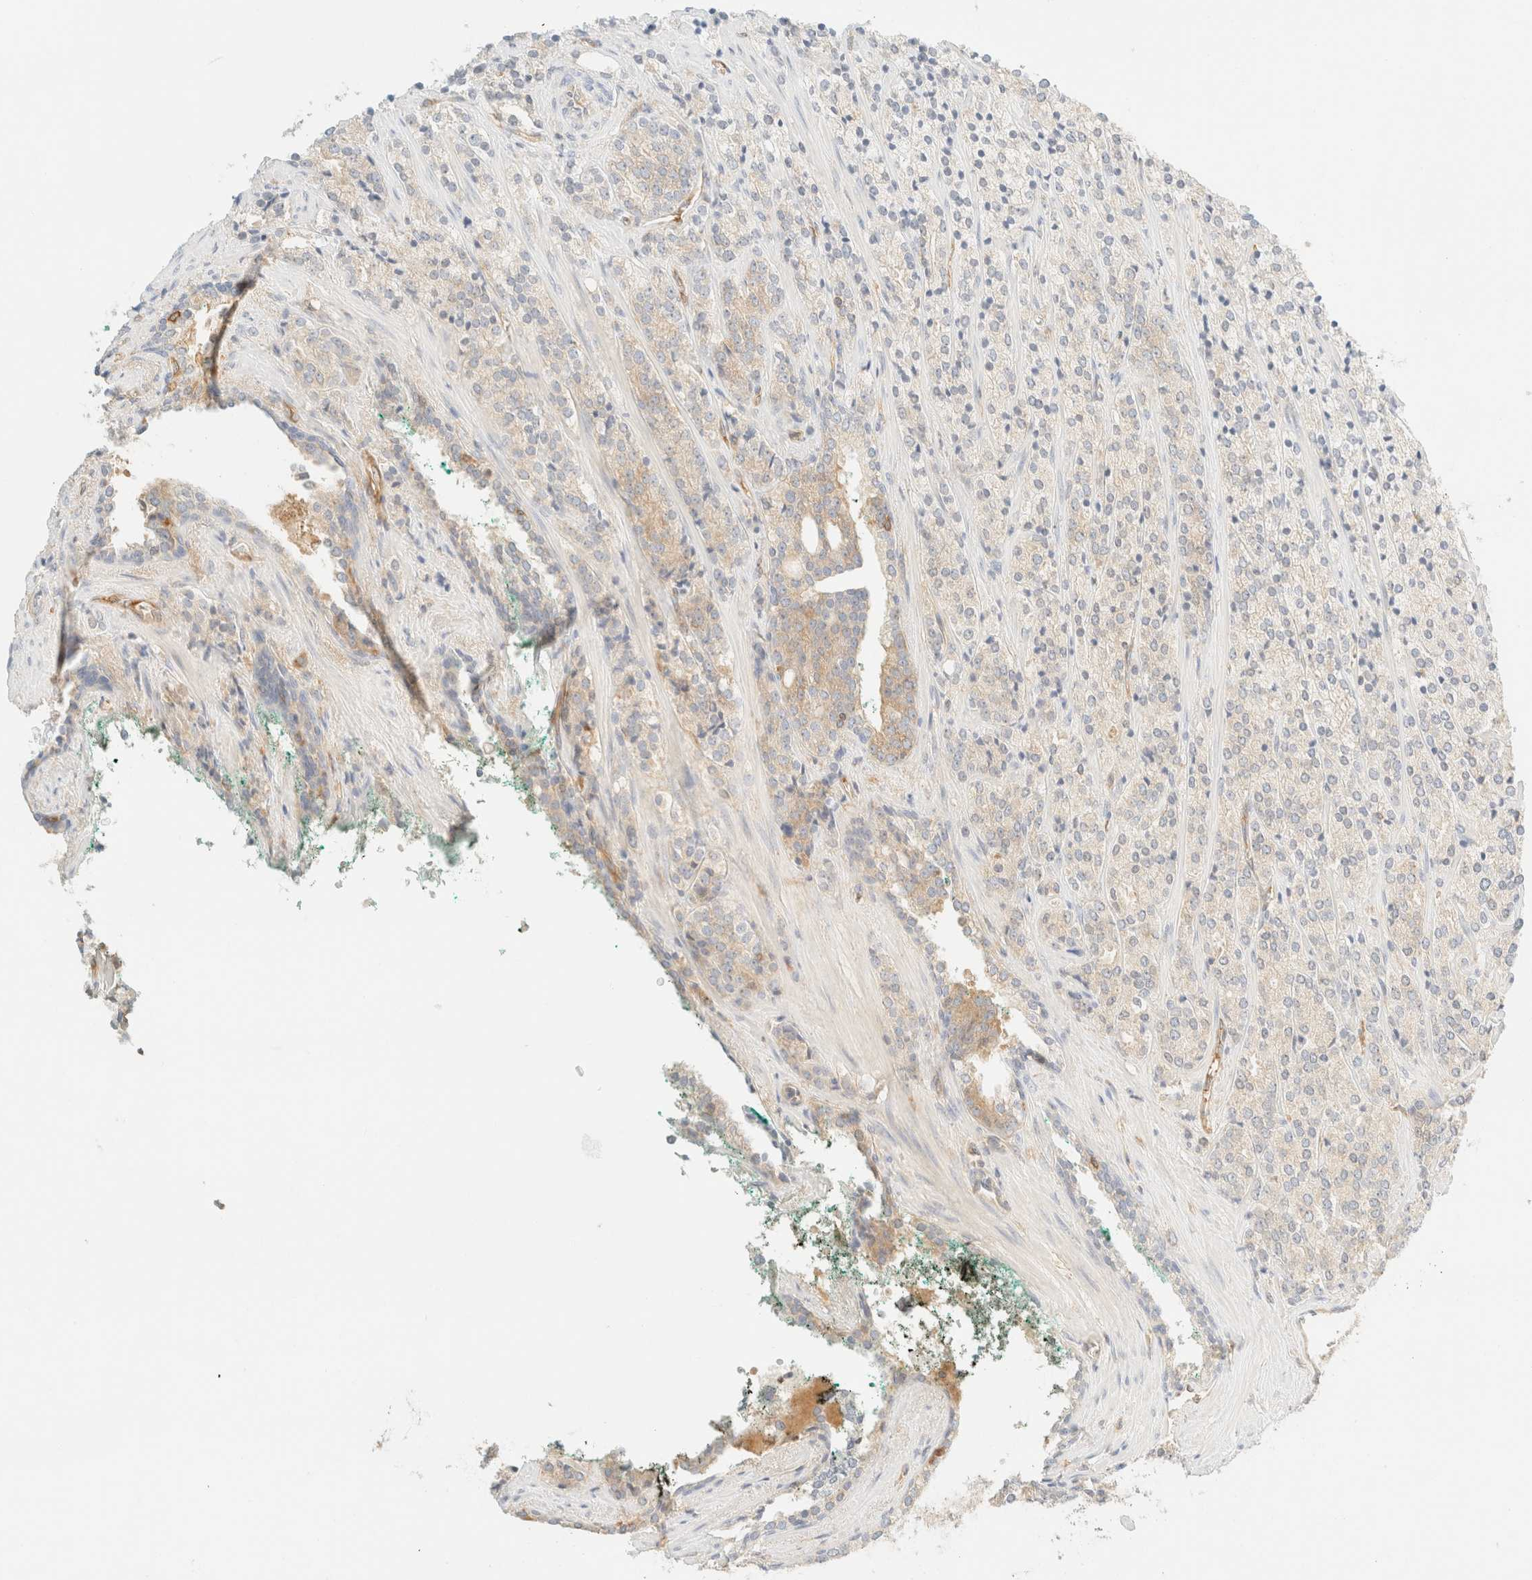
{"staining": {"intensity": "weak", "quantity": "<25%", "location": "cytoplasmic/membranous"}, "tissue": "prostate cancer", "cell_type": "Tumor cells", "image_type": "cancer", "snomed": [{"axis": "morphology", "description": "Adenocarcinoma, High grade"}, {"axis": "topography", "description": "Prostate"}], "caption": "Tumor cells show no significant staining in prostate cancer (adenocarcinoma (high-grade)). The staining was performed using DAB to visualize the protein expression in brown, while the nuclei were stained in blue with hematoxylin (Magnification: 20x).", "gene": "FHOD1", "patient": {"sex": "male", "age": 71}}